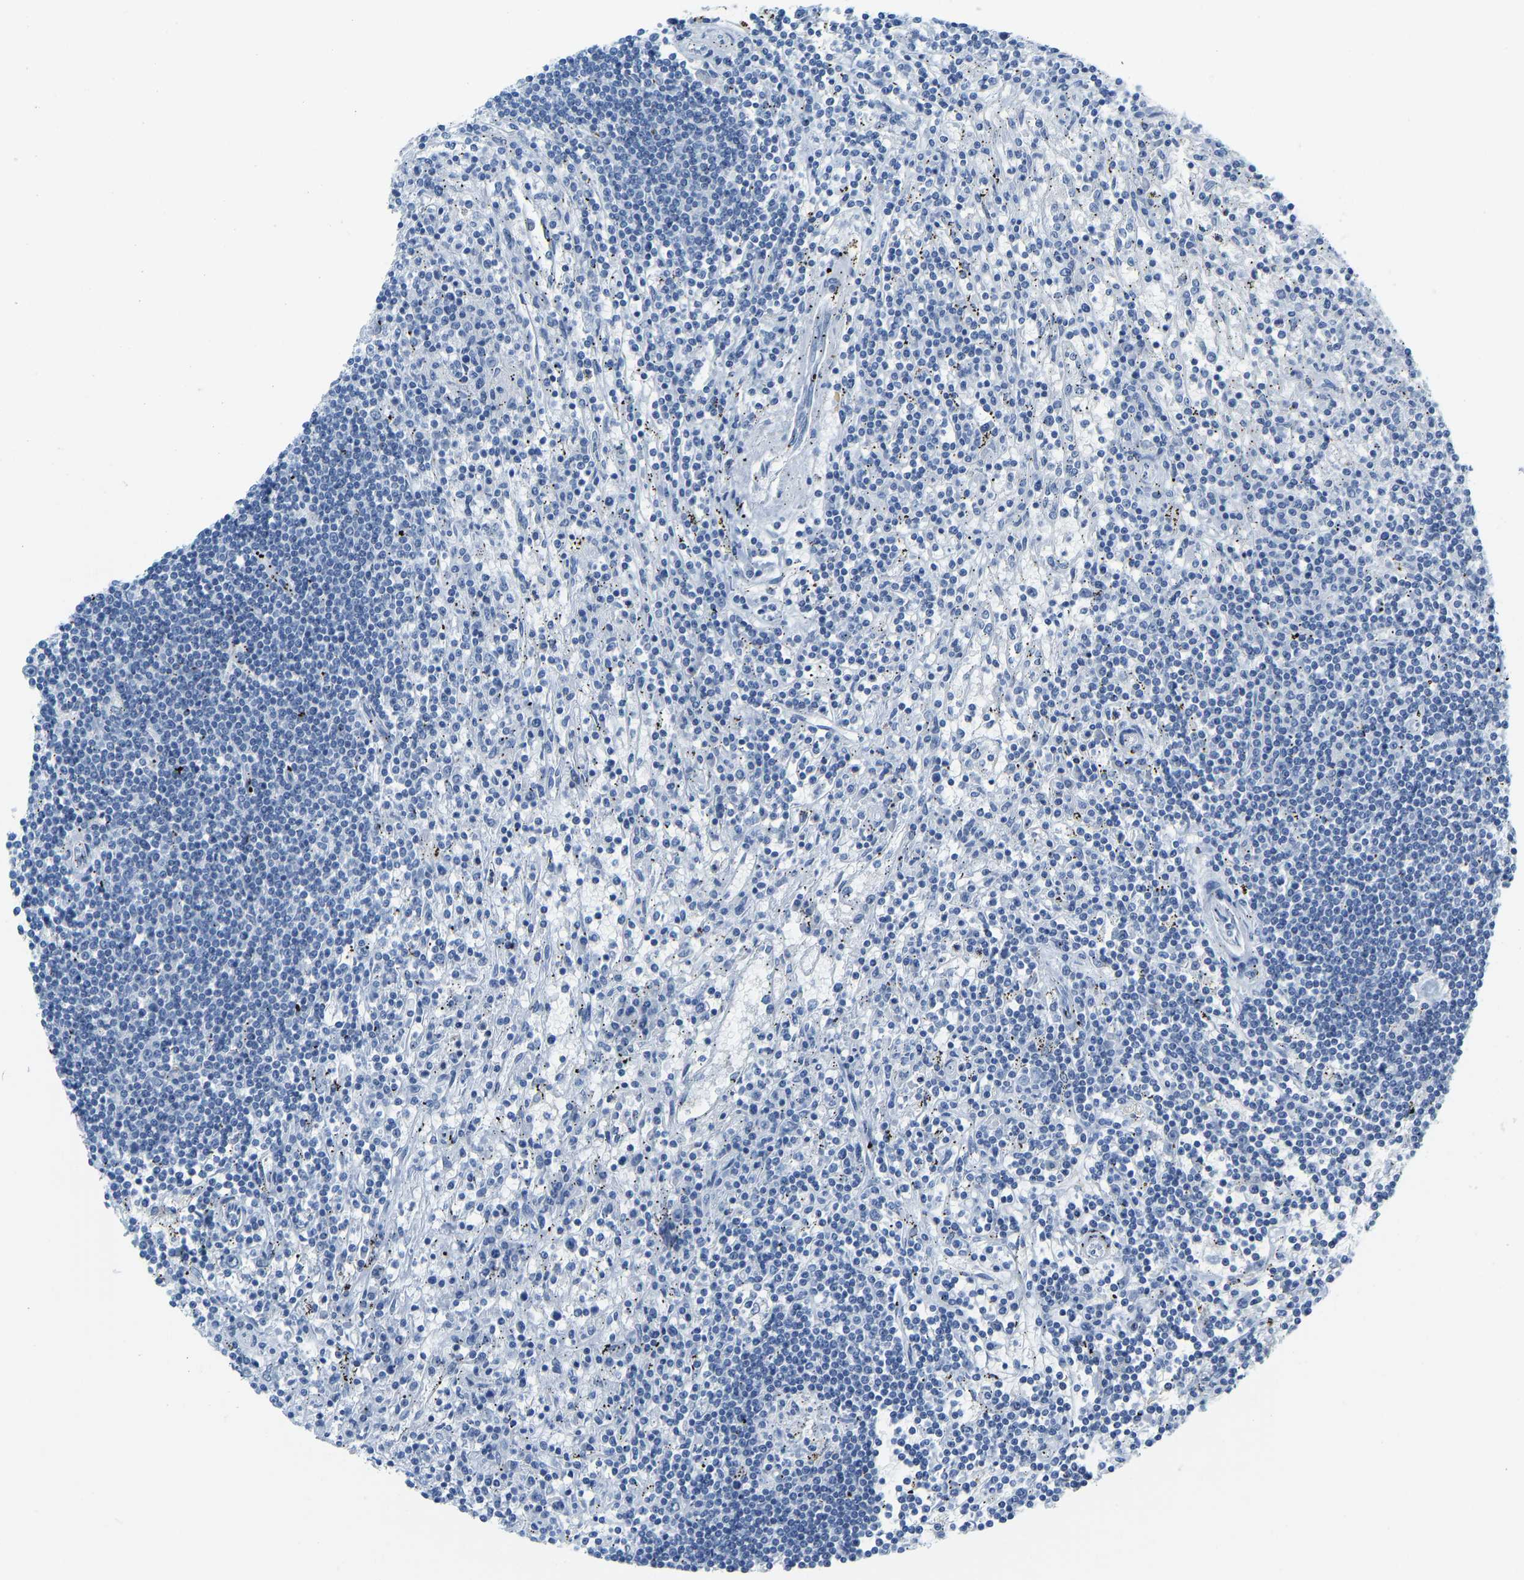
{"staining": {"intensity": "negative", "quantity": "none", "location": "none"}, "tissue": "lymphoma", "cell_type": "Tumor cells", "image_type": "cancer", "snomed": [{"axis": "morphology", "description": "Malignant lymphoma, non-Hodgkin's type, Low grade"}, {"axis": "topography", "description": "Spleen"}], "caption": "A micrograph of low-grade malignant lymphoma, non-Hodgkin's type stained for a protein demonstrates no brown staining in tumor cells.", "gene": "SERPINB3", "patient": {"sex": "male", "age": 76}}